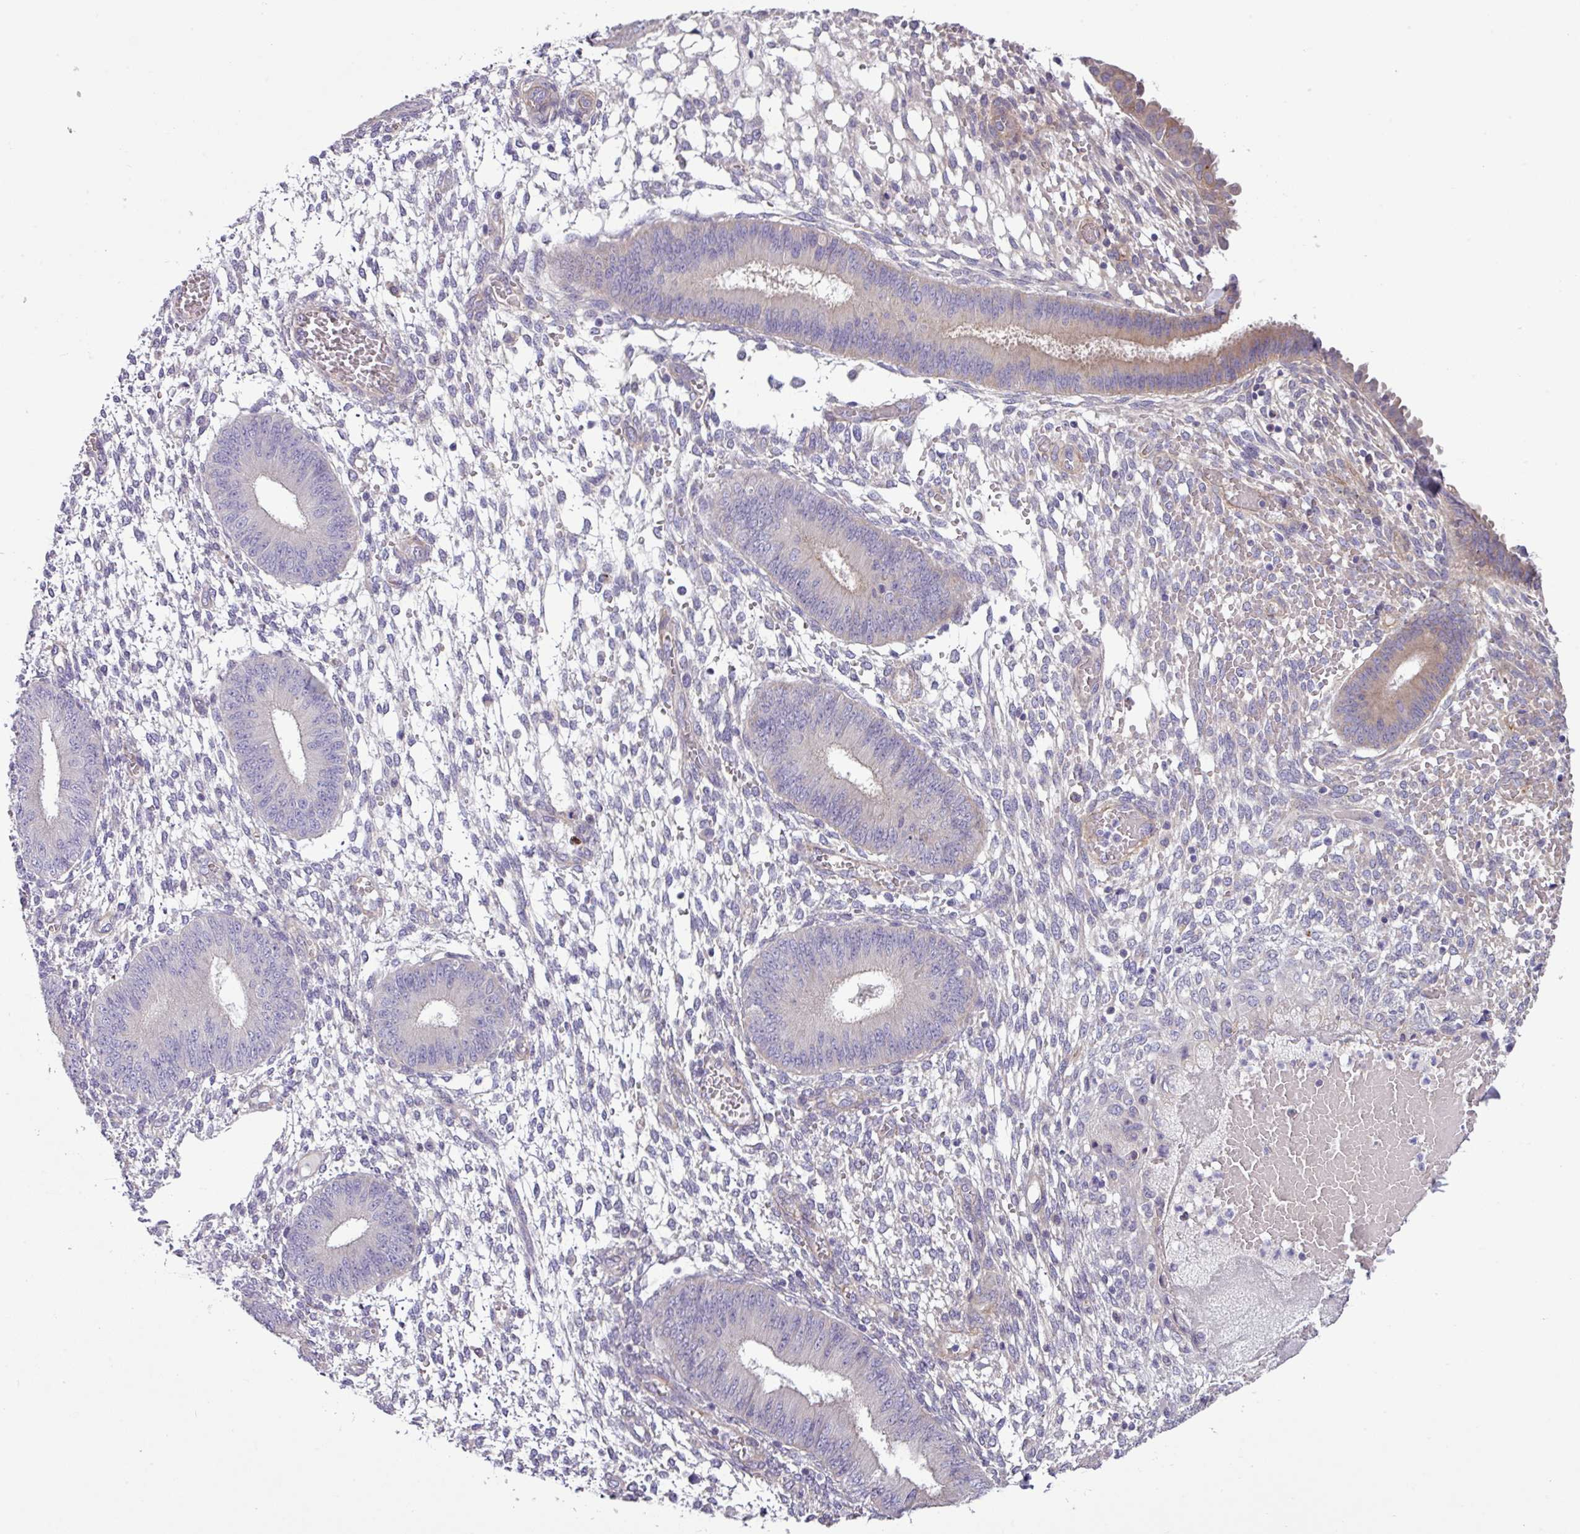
{"staining": {"intensity": "negative", "quantity": "none", "location": "none"}, "tissue": "endometrium", "cell_type": "Cells in endometrial stroma", "image_type": "normal", "snomed": [{"axis": "morphology", "description": "Normal tissue, NOS"}, {"axis": "topography", "description": "Endometrium"}], "caption": "High power microscopy image of an immunohistochemistry image of benign endometrium, revealing no significant expression in cells in endometrial stroma. The staining is performed using DAB brown chromogen with nuclei counter-stained in using hematoxylin.", "gene": "SLC23A2", "patient": {"sex": "female", "age": 49}}